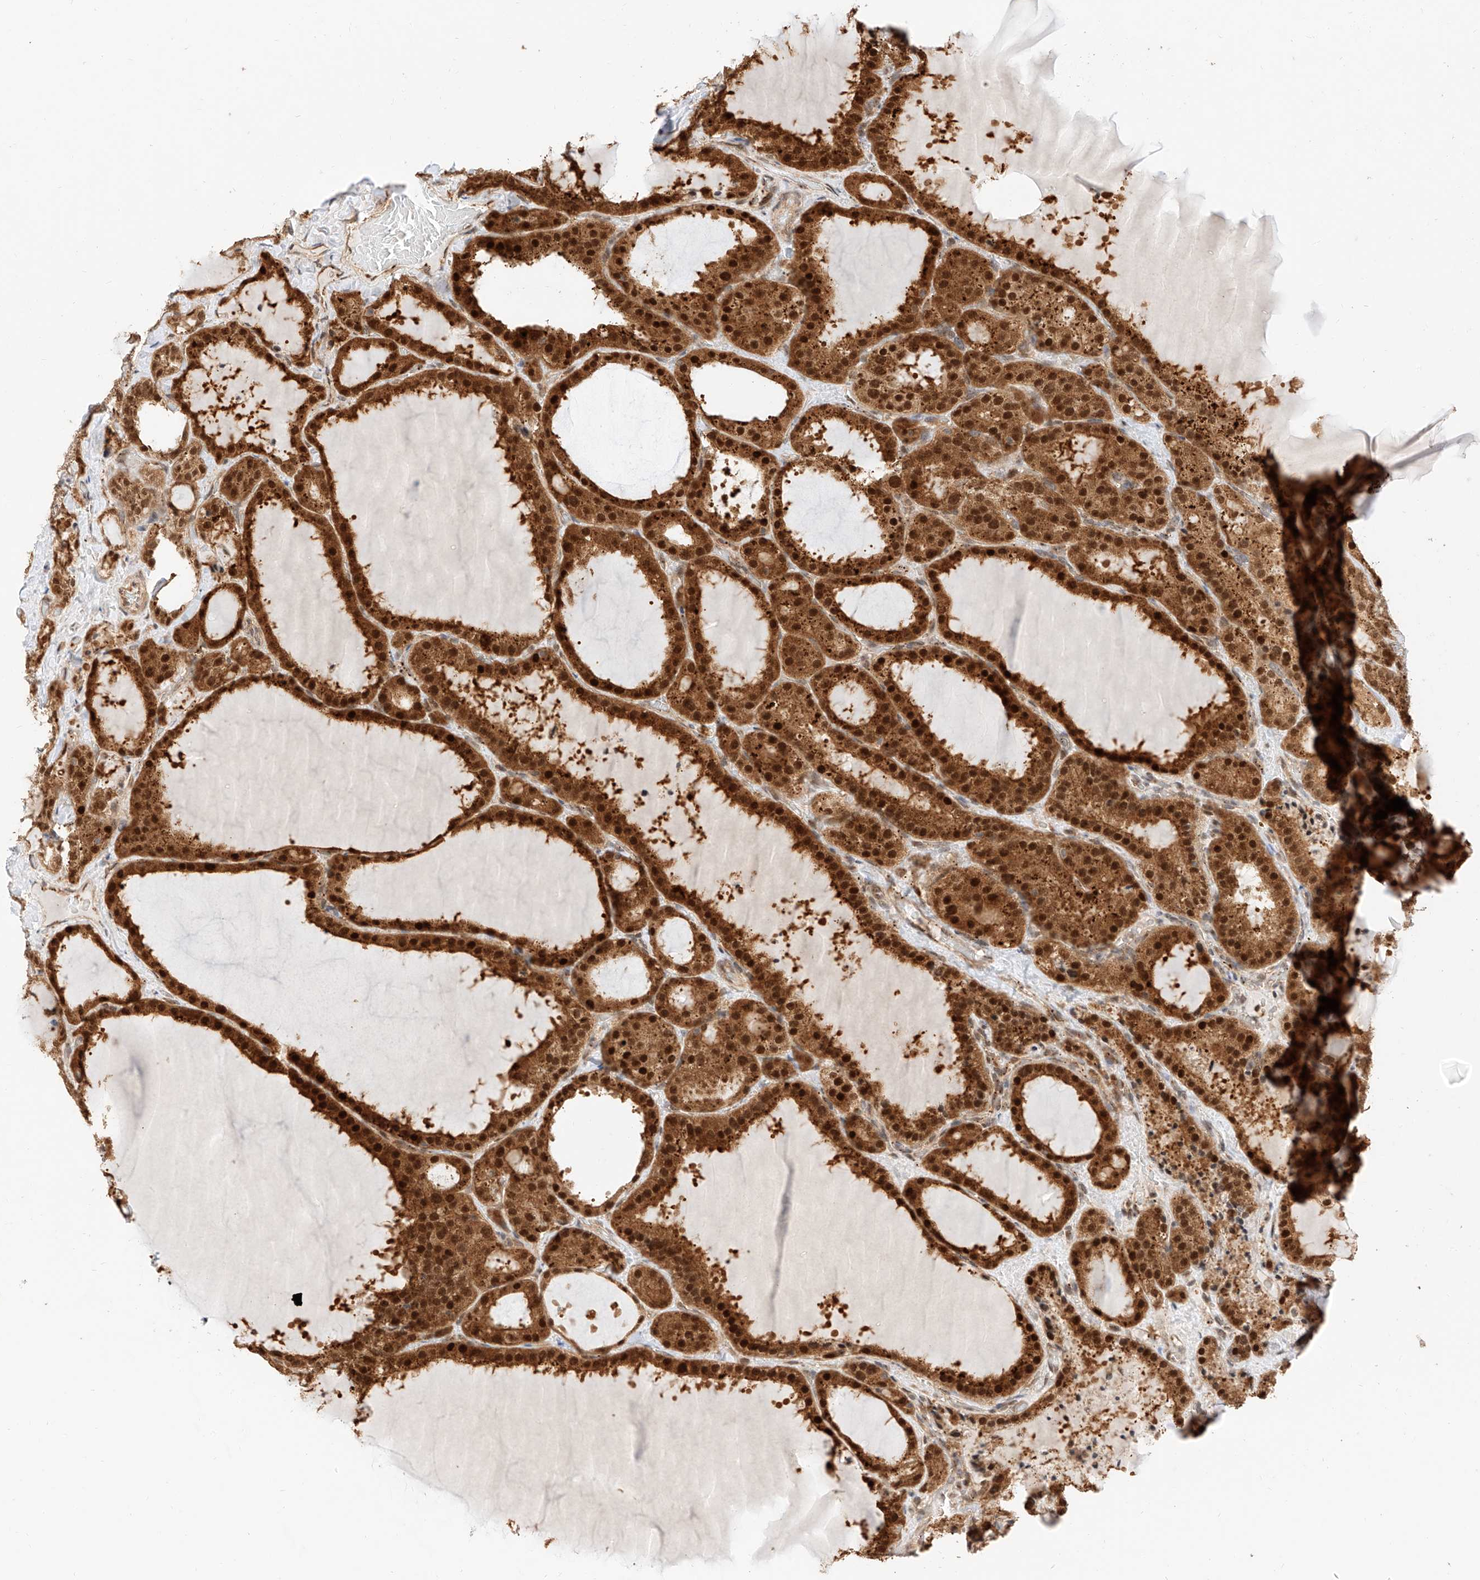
{"staining": {"intensity": "strong", "quantity": ">75%", "location": "cytoplasmic/membranous,nuclear"}, "tissue": "thyroid cancer", "cell_type": "Tumor cells", "image_type": "cancer", "snomed": [{"axis": "morphology", "description": "Papillary adenocarcinoma, NOS"}, {"axis": "topography", "description": "Thyroid gland"}], "caption": "Protein expression analysis of human papillary adenocarcinoma (thyroid) reveals strong cytoplasmic/membranous and nuclear positivity in approximately >75% of tumor cells. Nuclei are stained in blue.", "gene": "EIF4H", "patient": {"sex": "male", "age": 77}}